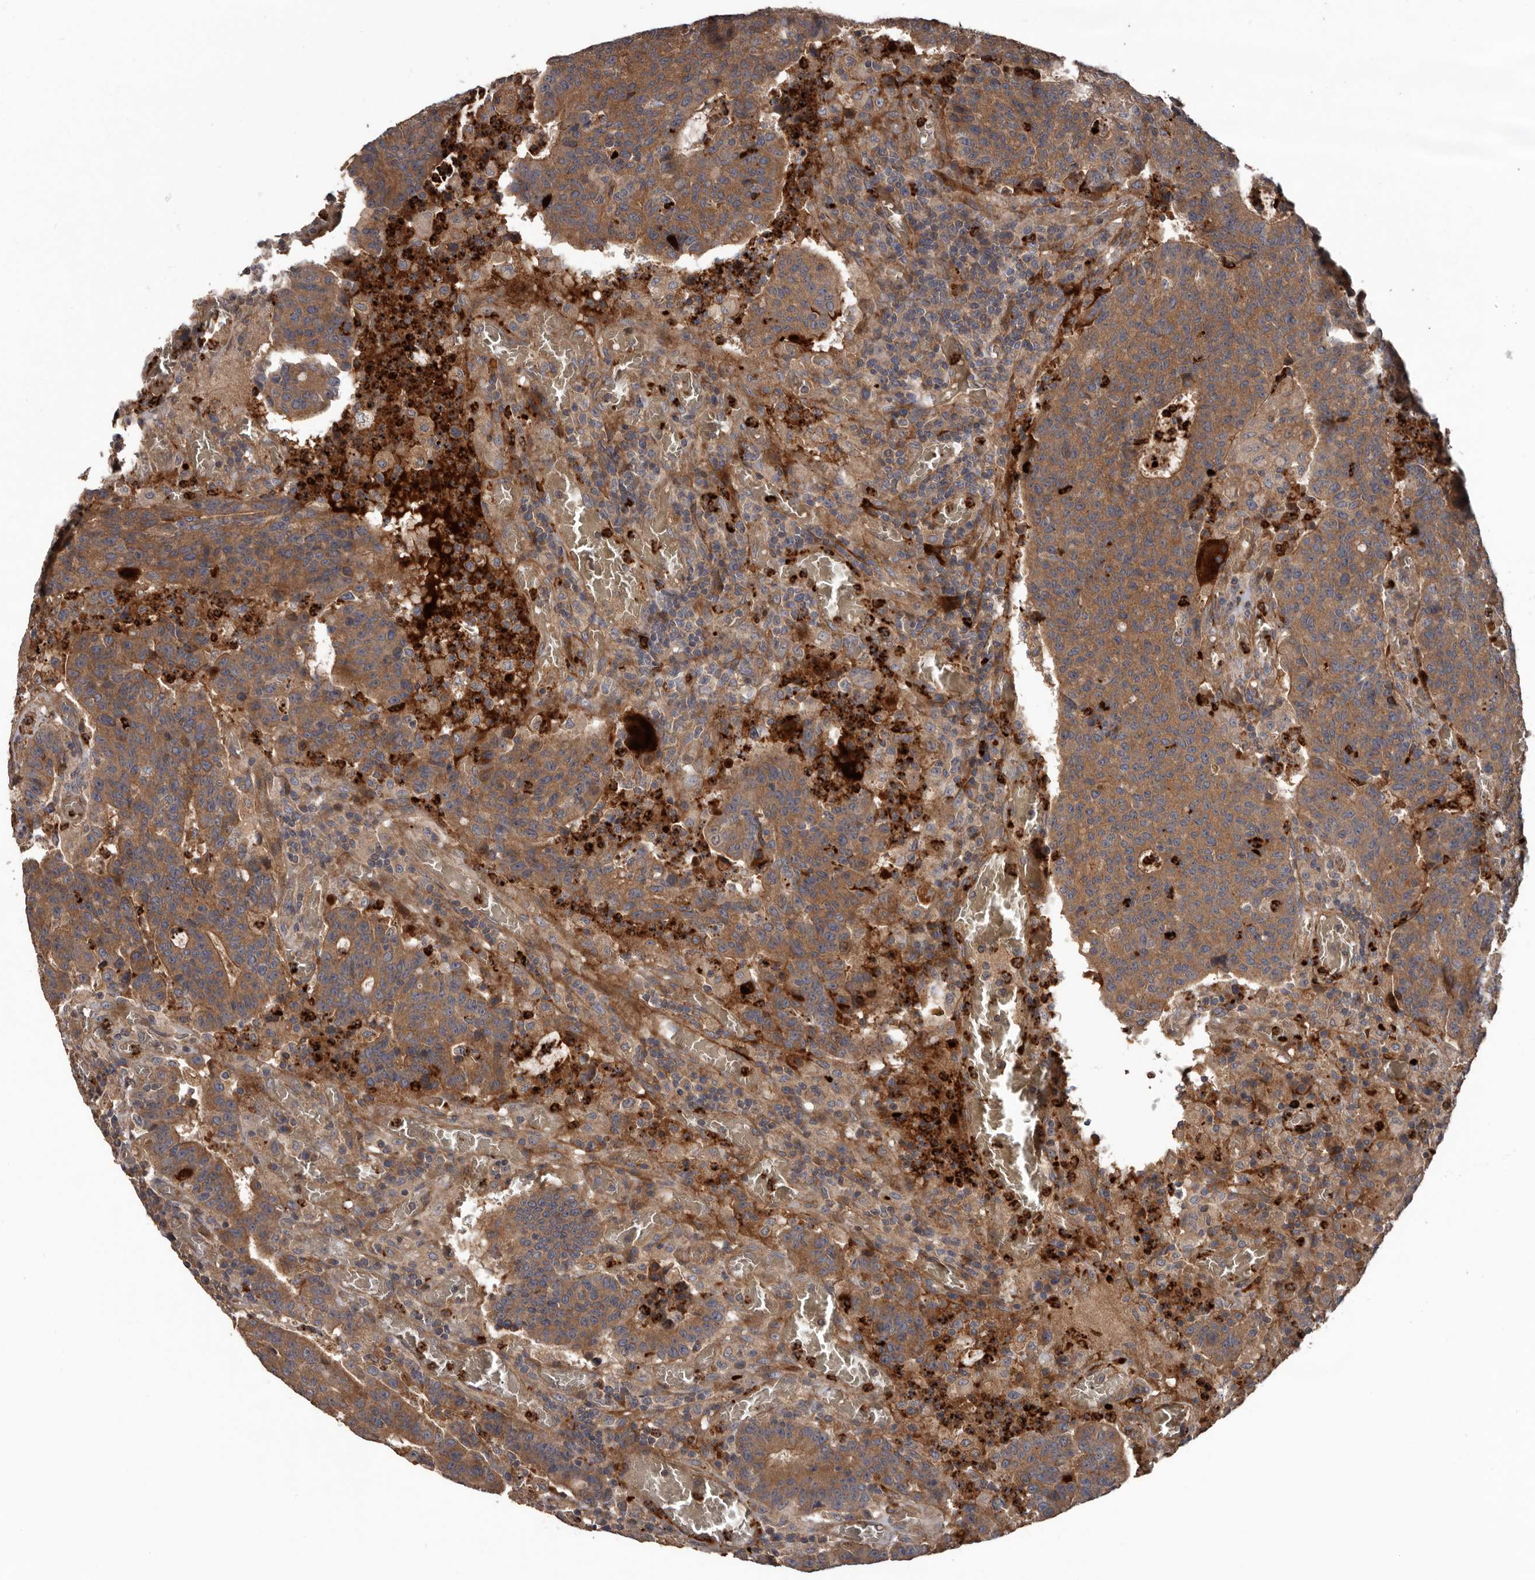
{"staining": {"intensity": "moderate", "quantity": ">75%", "location": "cytoplasmic/membranous"}, "tissue": "colorectal cancer", "cell_type": "Tumor cells", "image_type": "cancer", "snomed": [{"axis": "morphology", "description": "Adenocarcinoma, NOS"}, {"axis": "topography", "description": "Colon"}], "caption": "Brown immunohistochemical staining in human adenocarcinoma (colorectal) demonstrates moderate cytoplasmic/membranous positivity in about >75% of tumor cells.", "gene": "ARHGEF5", "patient": {"sex": "female", "age": 75}}